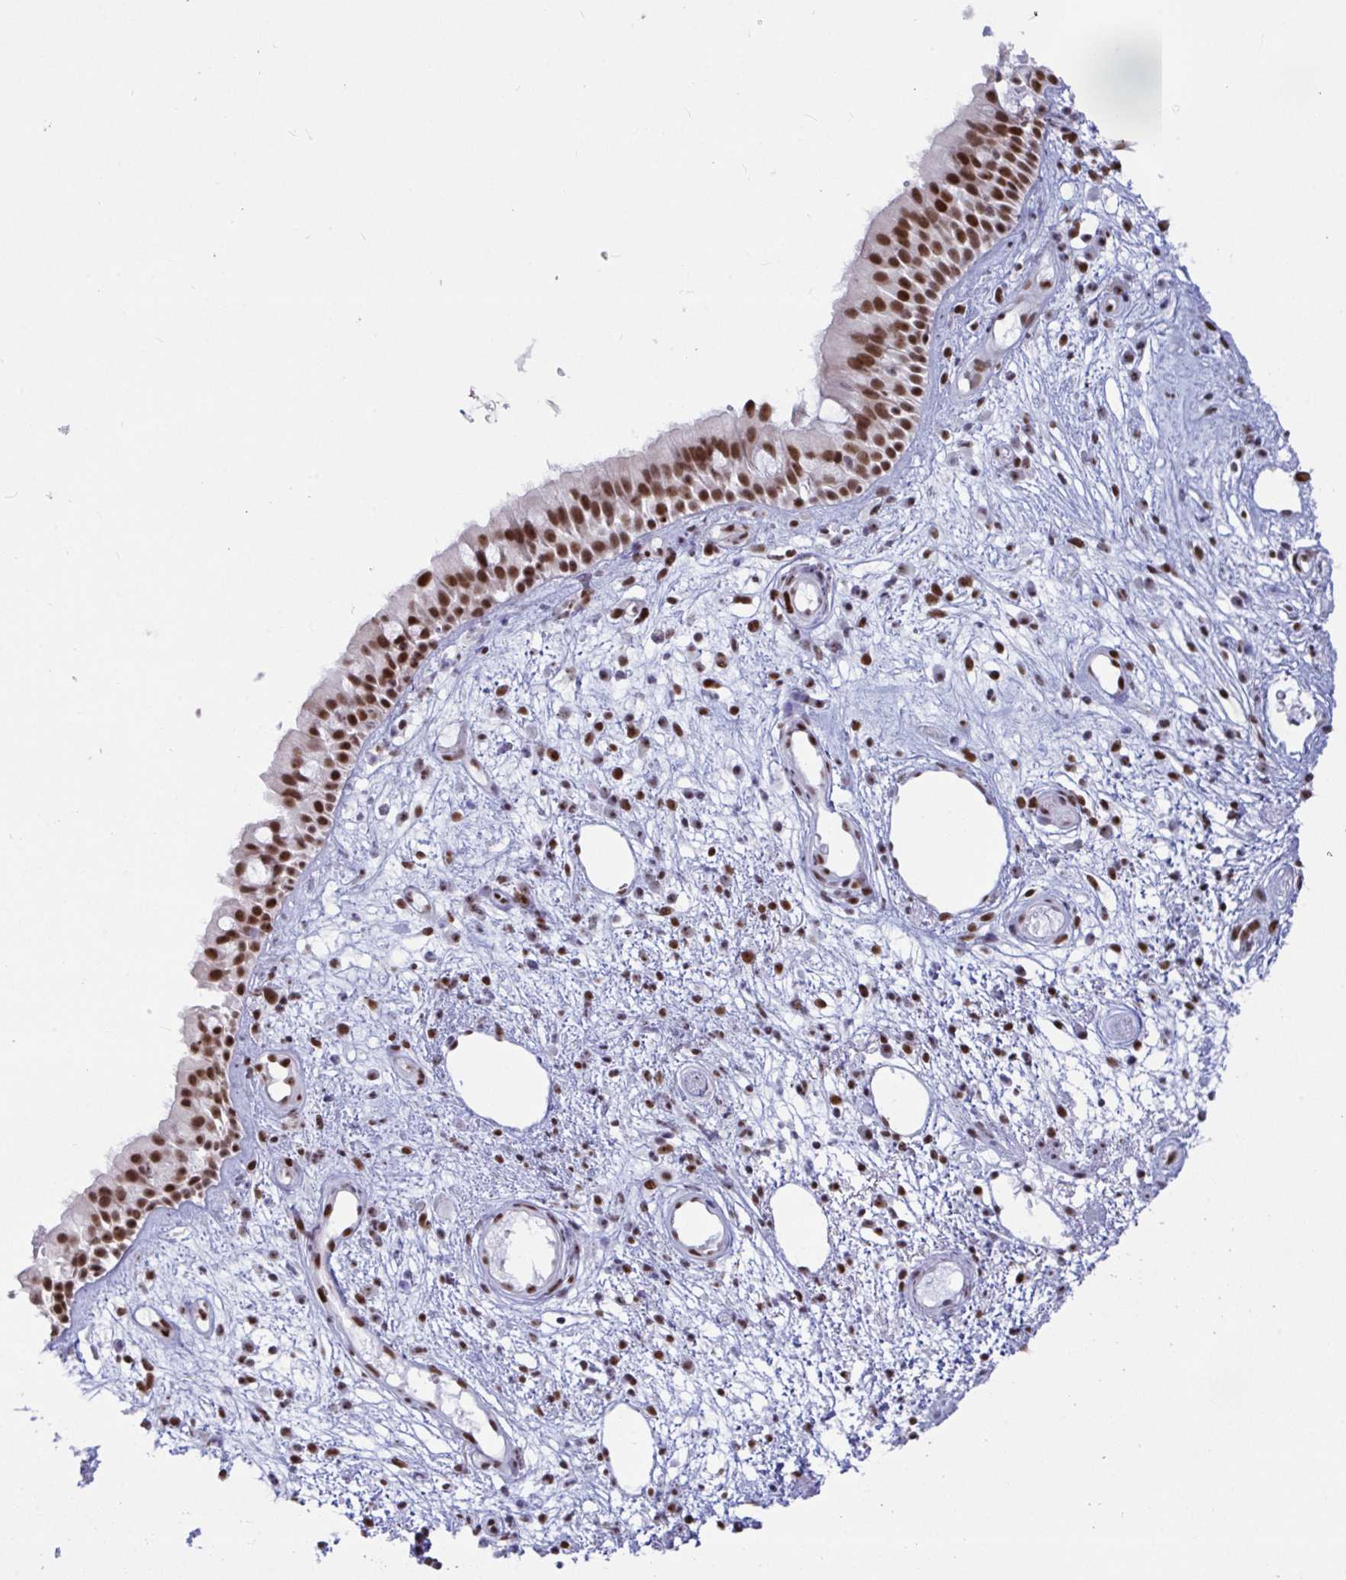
{"staining": {"intensity": "moderate", "quantity": ">75%", "location": "nuclear"}, "tissue": "nasopharynx", "cell_type": "Respiratory epithelial cells", "image_type": "normal", "snomed": [{"axis": "morphology", "description": "Normal tissue, NOS"}, {"axis": "morphology", "description": "Inflammation, NOS"}, {"axis": "topography", "description": "Nasopharynx"}], "caption": "Immunohistochemical staining of normal nasopharynx reveals moderate nuclear protein positivity in about >75% of respiratory epithelial cells.", "gene": "SUPT16H", "patient": {"sex": "male", "age": 54}}